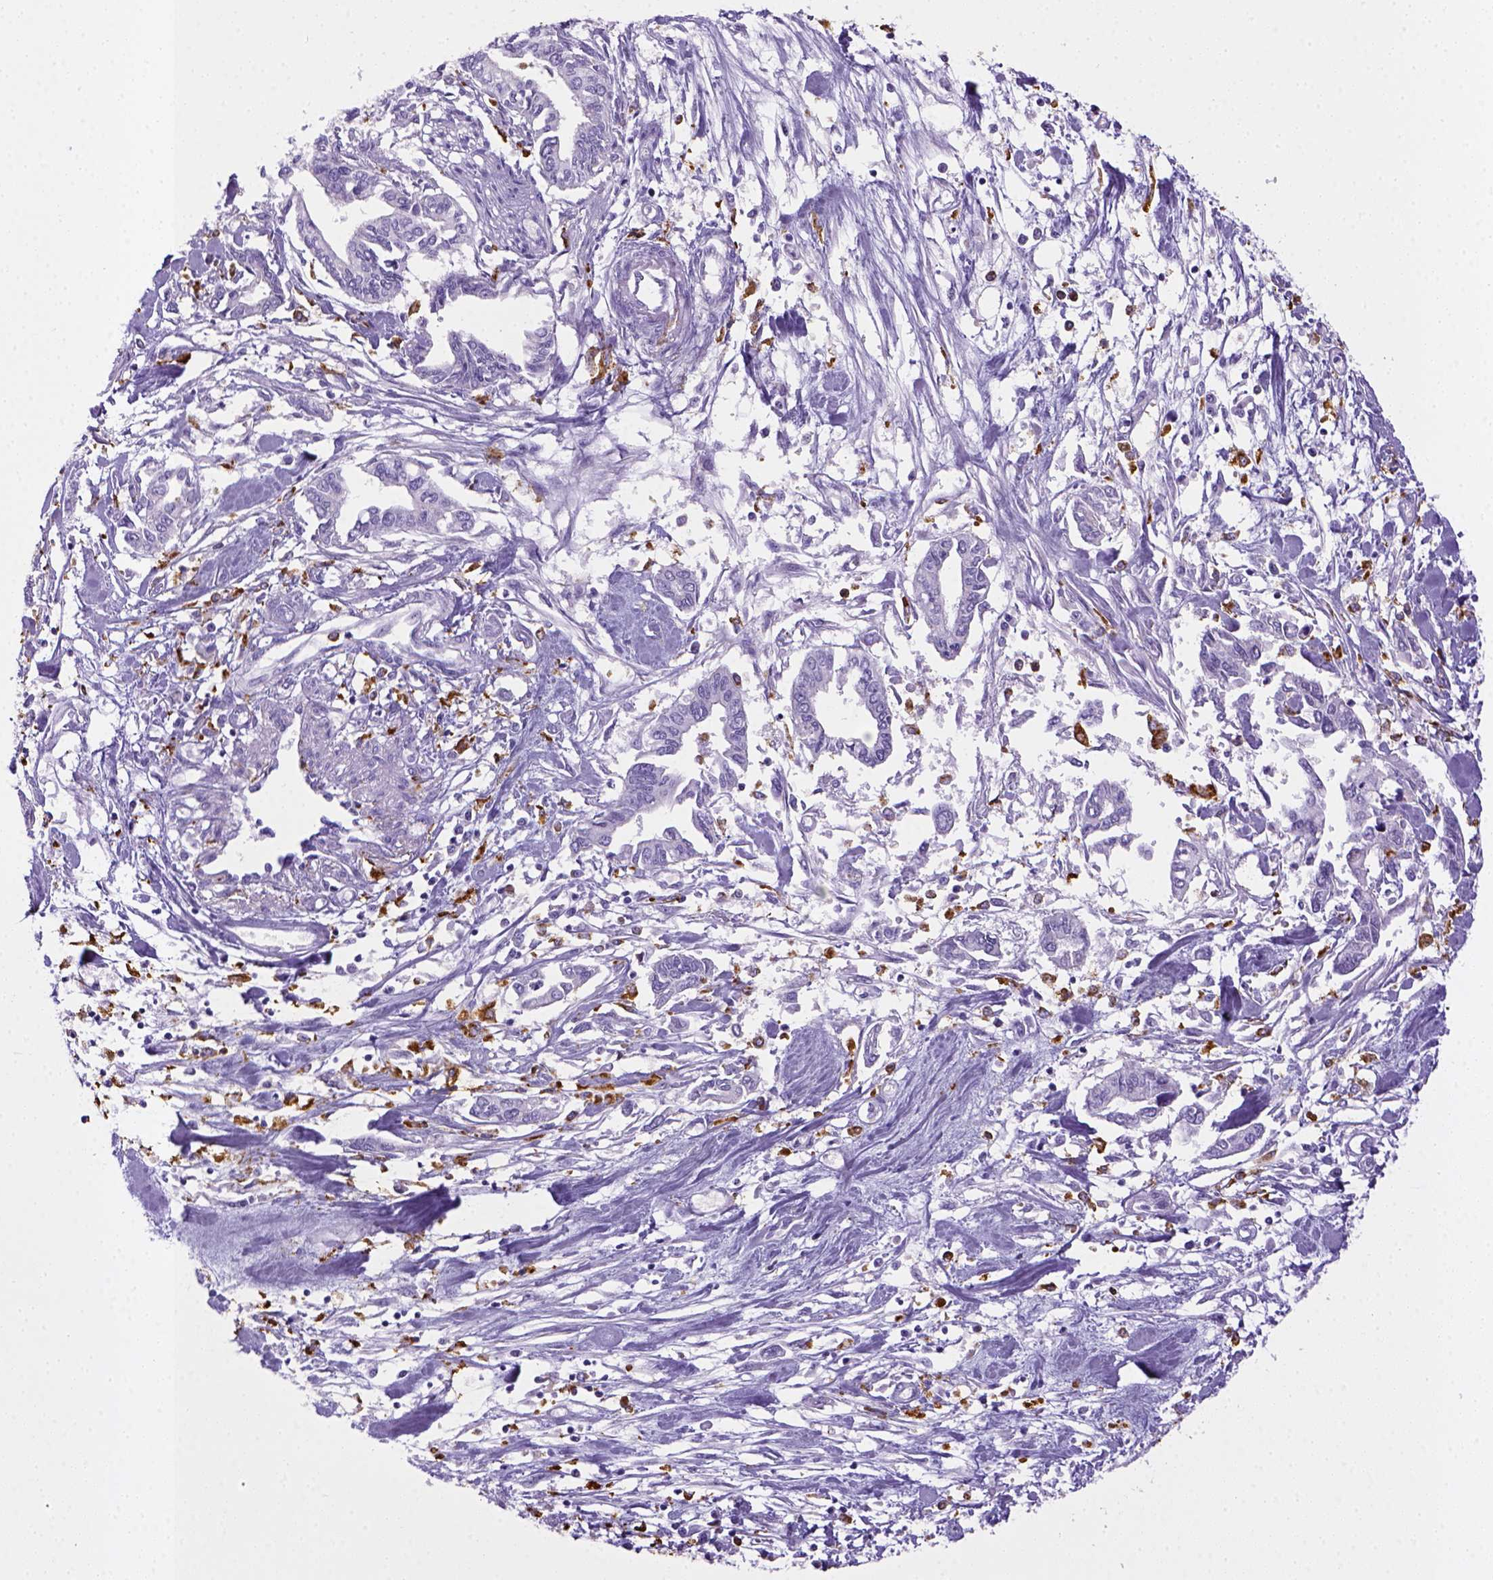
{"staining": {"intensity": "negative", "quantity": "none", "location": "none"}, "tissue": "pancreatic cancer", "cell_type": "Tumor cells", "image_type": "cancer", "snomed": [{"axis": "morphology", "description": "Adenocarcinoma, NOS"}, {"axis": "topography", "description": "Pancreas"}], "caption": "High magnification brightfield microscopy of pancreatic cancer stained with DAB (brown) and counterstained with hematoxylin (blue): tumor cells show no significant expression. (Immunohistochemistry (ihc), brightfield microscopy, high magnification).", "gene": "CD68", "patient": {"sex": "male", "age": 60}}